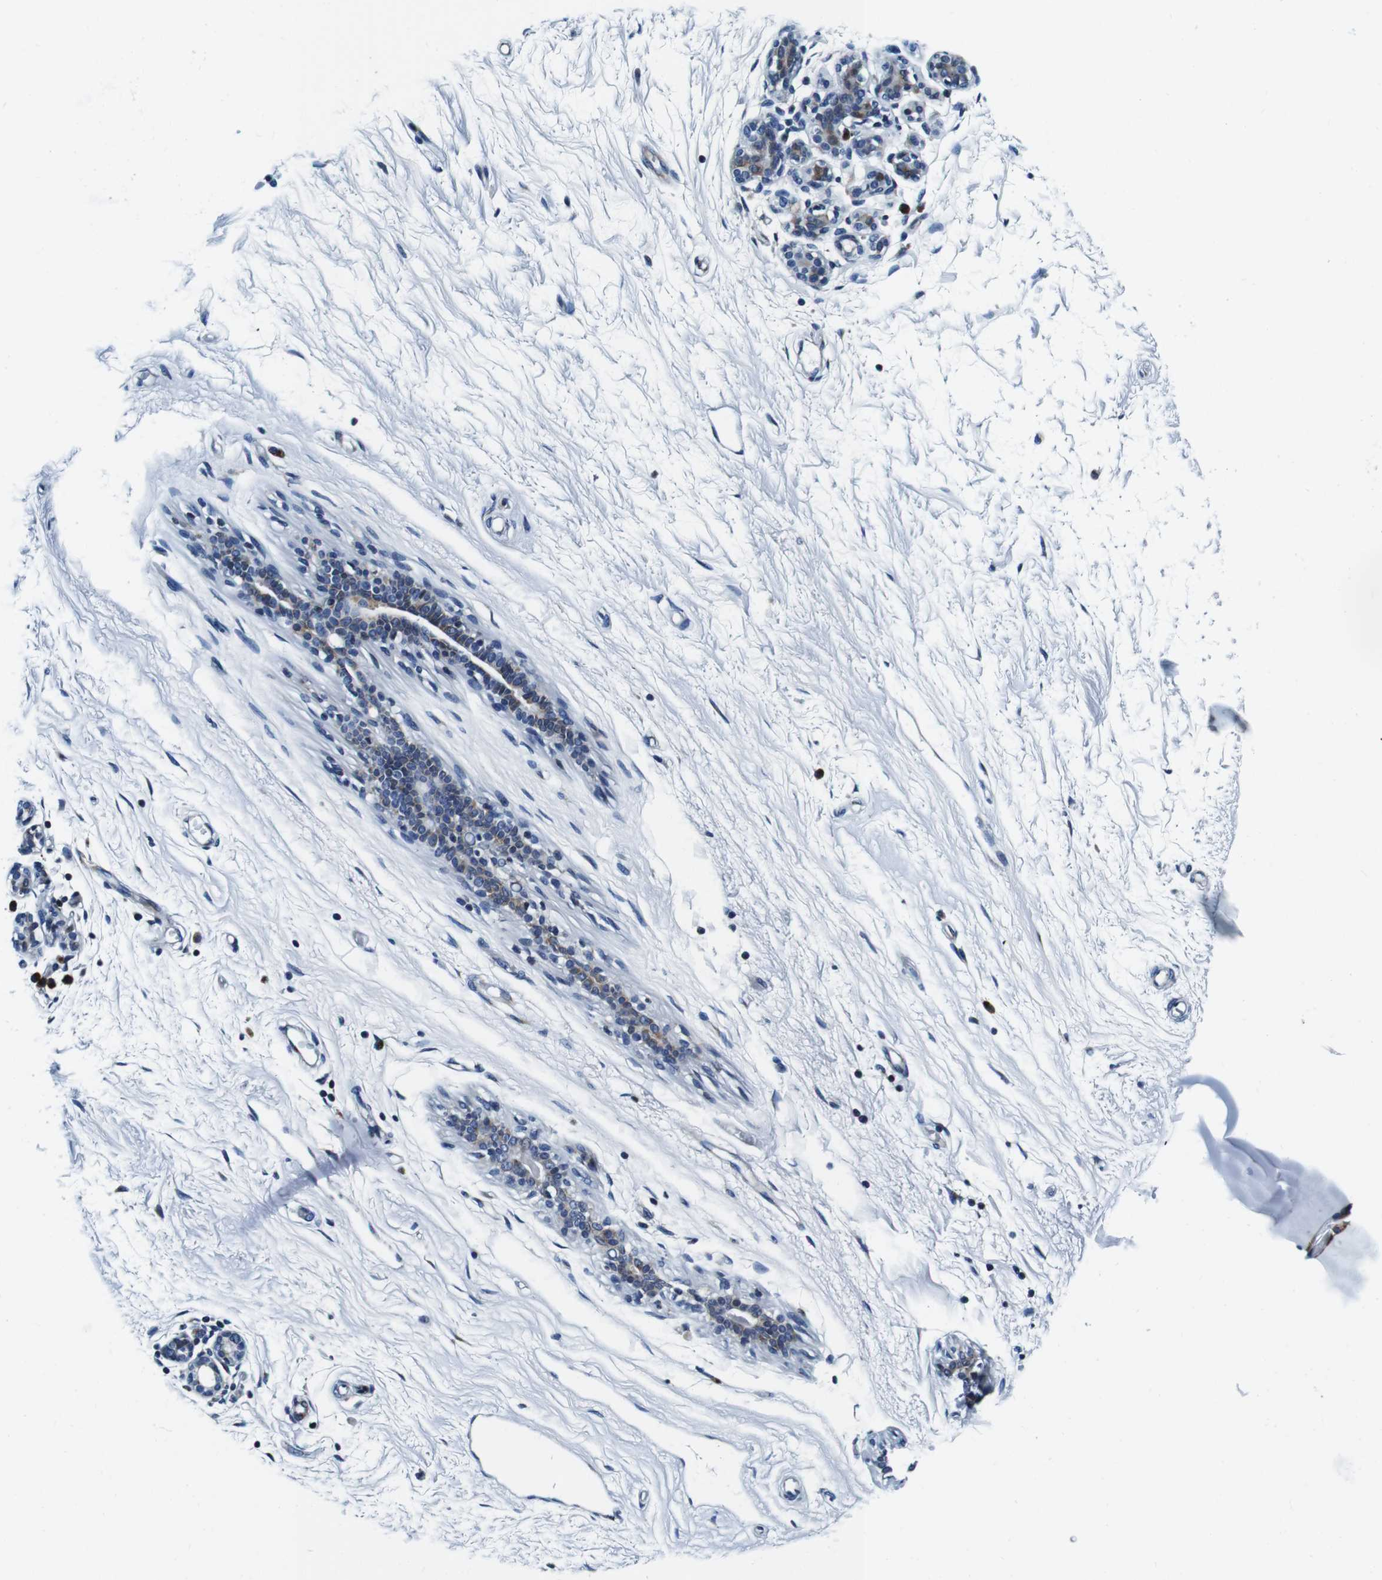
{"staining": {"intensity": "negative", "quantity": "none", "location": "none"}, "tissue": "breast", "cell_type": "Adipocytes", "image_type": "normal", "snomed": [{"axis": "morphology", "description": "Normal tissue, NOS"}, {"axis": "morphology", "description": "Lobular carcinoma"}, {"axis": "topography", "description": "Breast"}], "caption": "An image of human breast is negative for staining in adipocytes.", "gene": "FAR2", "patient": {"sex": "female", "age": 59}}